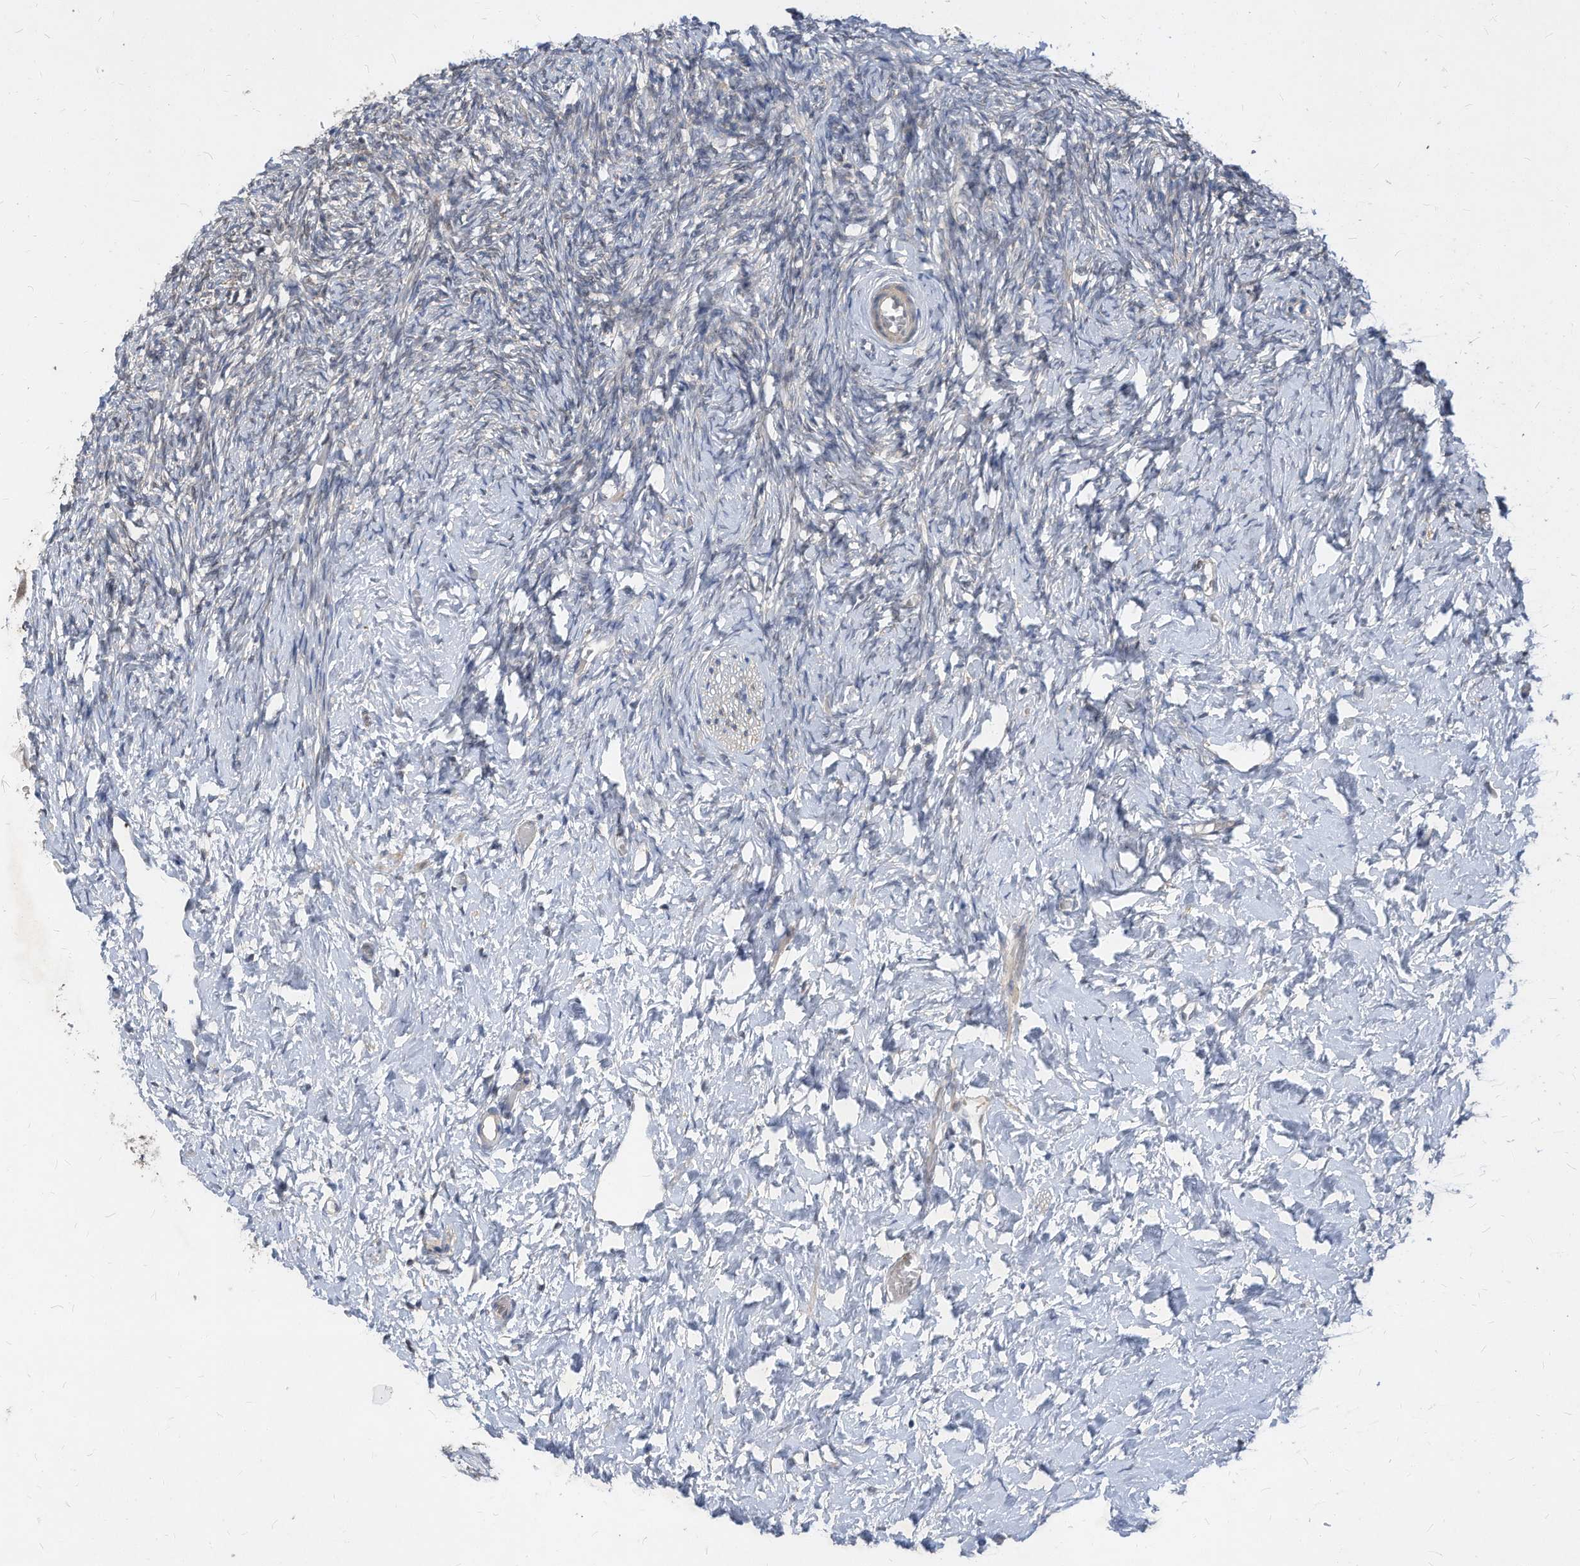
{"staining": {"intensity": "moderate", "quantity": "<25%", "location": "nuclear"}, "tissue": "ovary", "cell_type": "Ovarian stroma cells", "image_type": "normal", "snomed": [{"axis": "morphology", "description": "Normal tissue, NOS"}, {"axis": "topography", "description": "Ovary"}], "caption": "Ovarian stroma cells reveal moderate nuclear staining in approximately <25% of cells in benign ovary.", "gene": "KPNB1", "patient": {"sex": "female", "age": 27}}